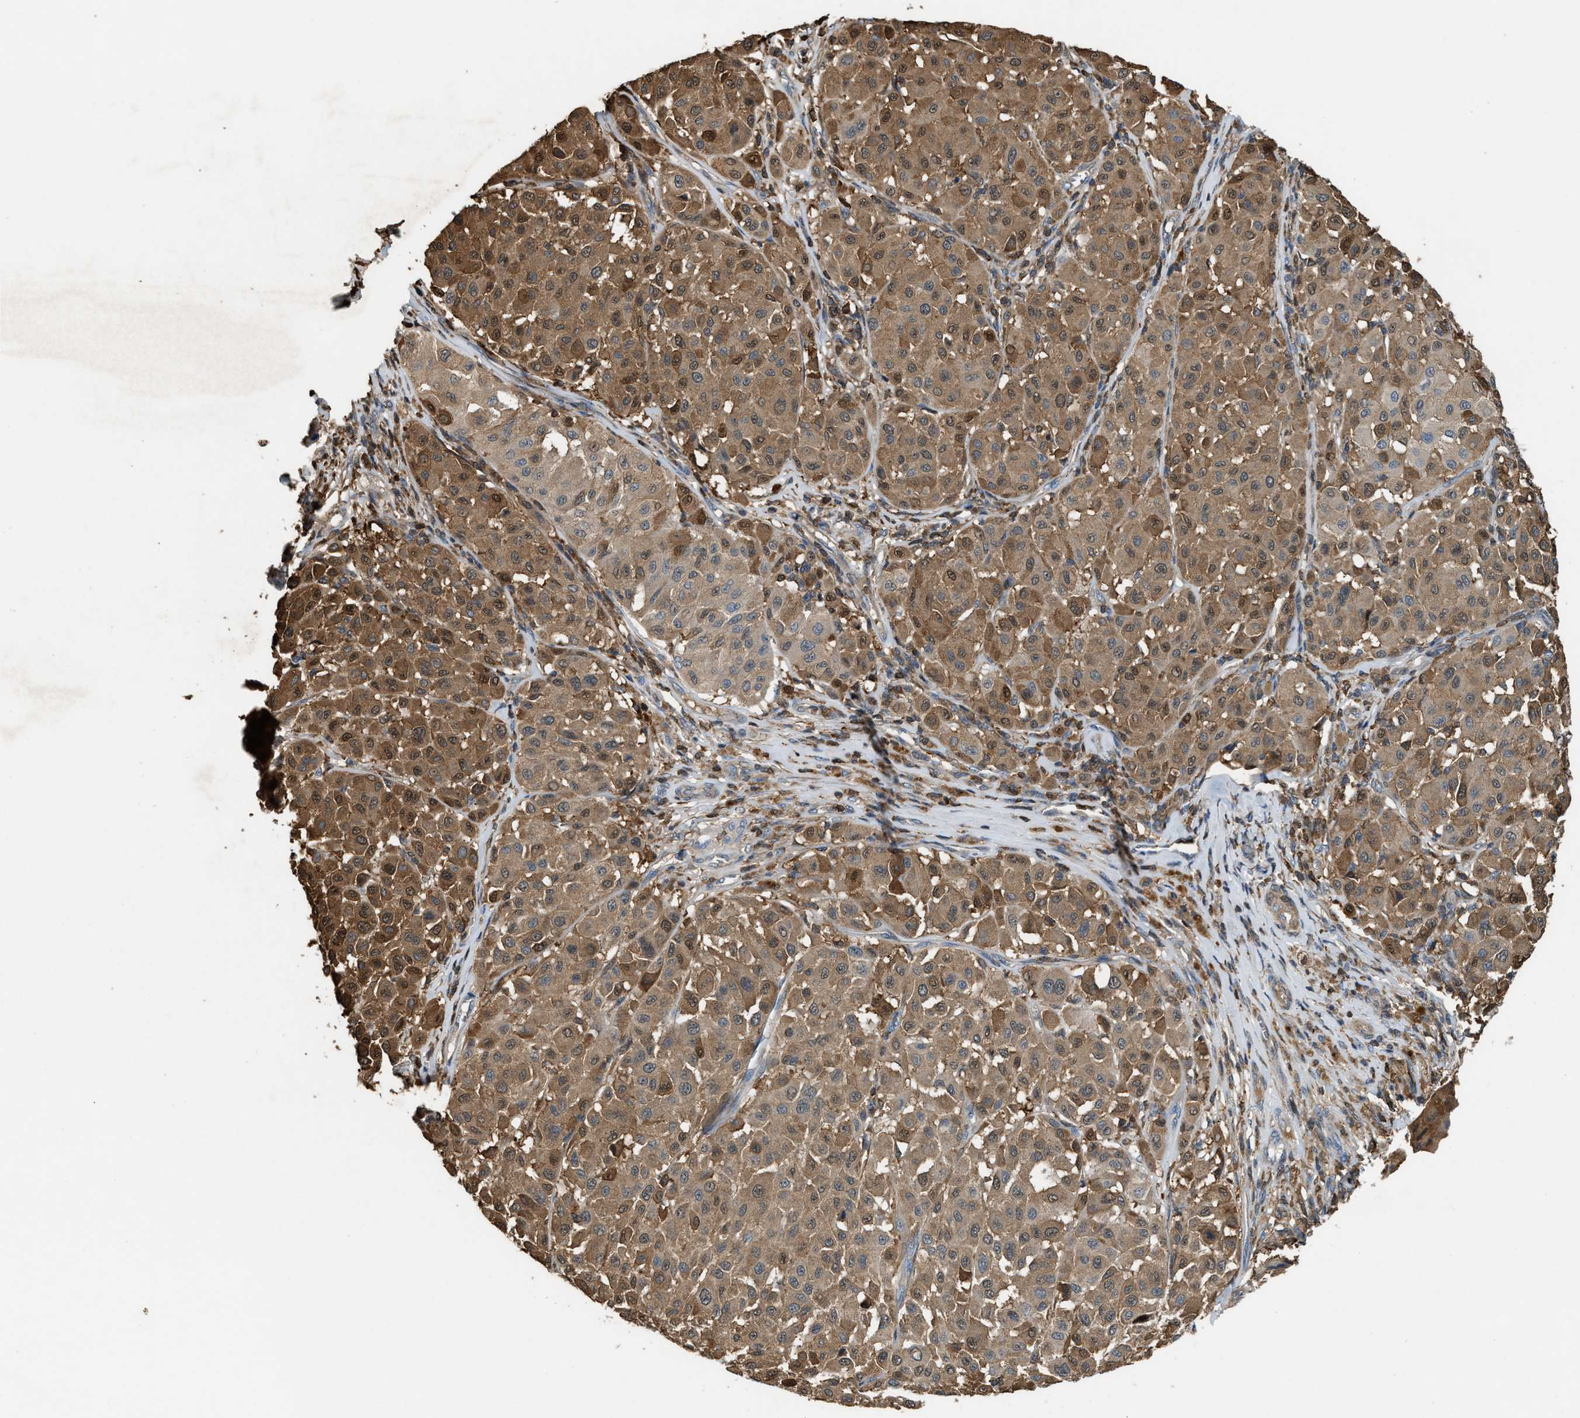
{"staining": {"intensity": "moderate", "quantity": ">75%", "location": "cytoplasmic/membranous"}, "tissue": "melanoma", "cell_type": "Tumor cells", "image_type": "cancer", "snomed": [{"axis": "morphology", "description": "Malignant melanoma, Metastatic site"}, {"axis": "topography", "description": "Soft tissue"}], "caption": "A brown stain highlights moderate cytoplasmic/membranous expression of a protein in melanoma tumor cells.", "gene": "SERPINB5", "patient": {"sex": "male", "age": 41}}